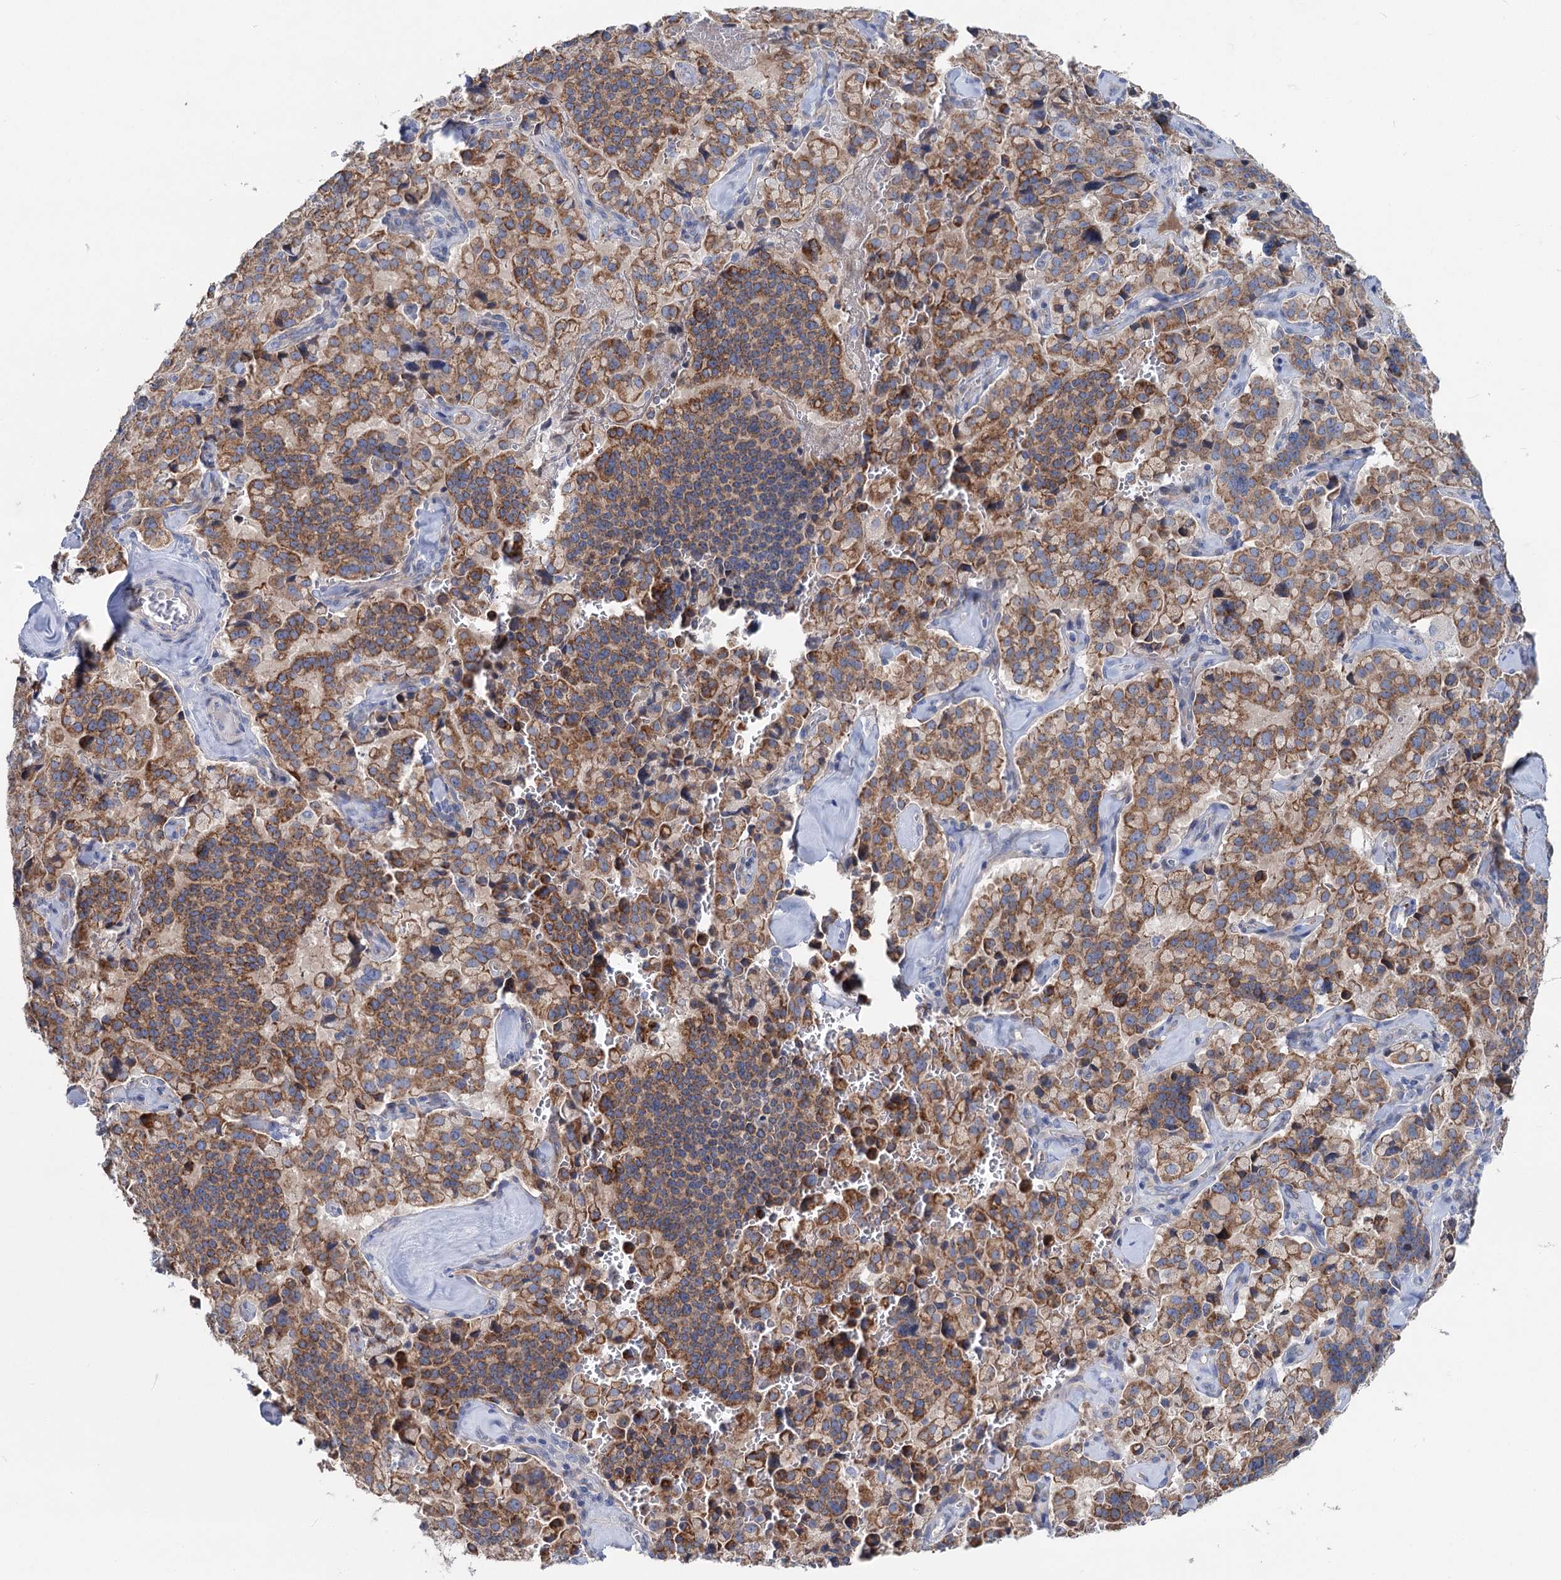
{"staining": {"intensity": "moderate", "quantity": ">75%", "location": "cytoplasmic/membranous"}, "tissue": "pancreatic cancer", "cell_type": "Tumor cells", "image_type": "cancer", "snomed": [{"axis": "morphology", "description": "Adenocarcinoma, NOS"}, {"axis": "topography", "description": "Pancreas"}], "caption": "Immunohistochemical staining of pancreatic cancer (adenocarcinoma) shows medium levels of moderate cytoplasmic/membranous expression in approximately >75% of tumor cells. (DAB (3,3'-diaminobenzidine) IHC with brightfield microscopy, high magnification).", "gene": "CHDH", "patient": {"sex": "male", "age": 65}}